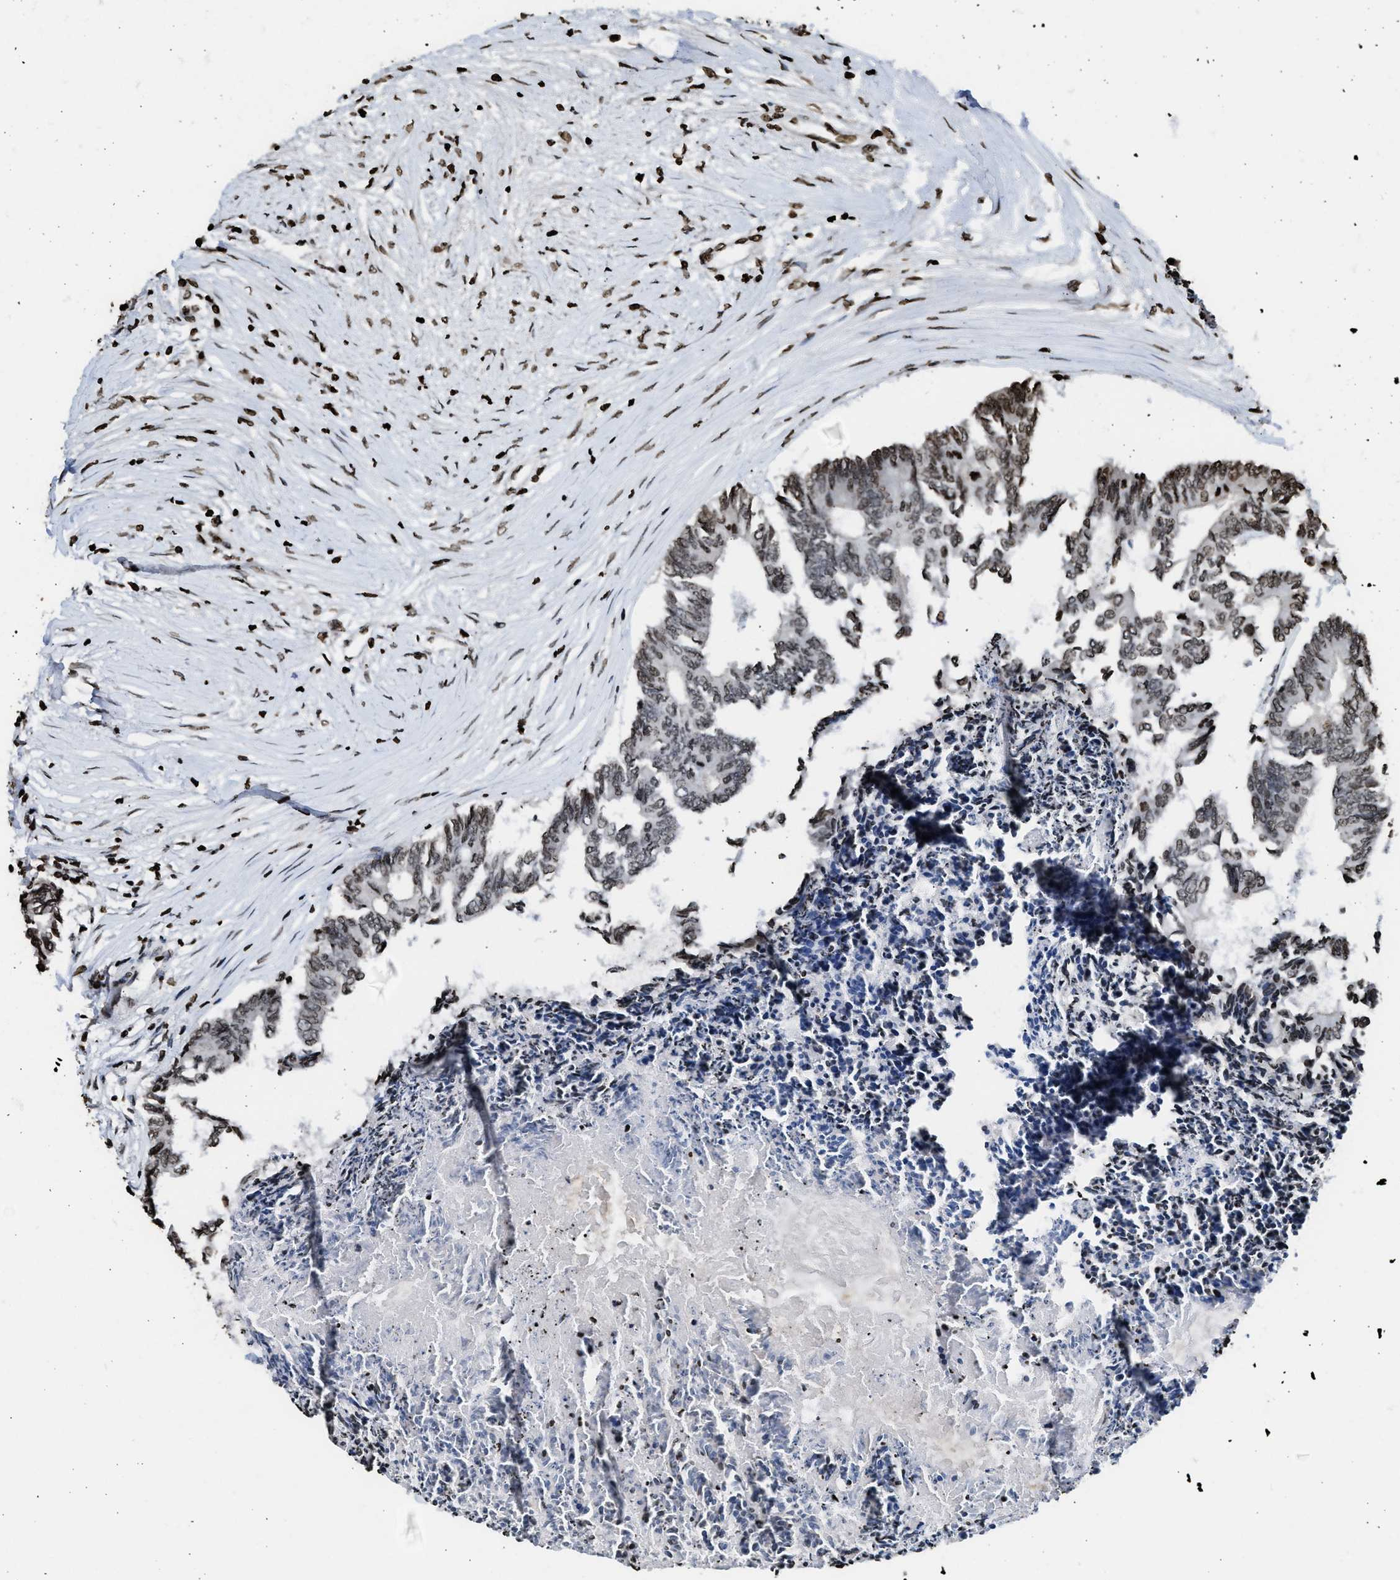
{"staining": {"intensity": "weak", "quantity": ">75%", "location": "nuclear"}, "tissue": "colorectal cancer", "cell_type": "Tumor cells", "image_type": "cancer", "snomed": [{"axis": "morphology", "description": "Adenocarcinoma, NOS"}, {"axis": "topography", "description": "Rectum"}], "caption": "Immunohistochemistry (IHC) histopathology image of neoplastic tissue: adenocarcinoma (colorectal) stained using immunohistochemistry demonstrates low levels of weak protein expression localized specifically in the nuclear of tumor cells, appearing as a nuclear brown color.", "gene": "RRAGC", "patient": {"sex": "male", "age": 63}}